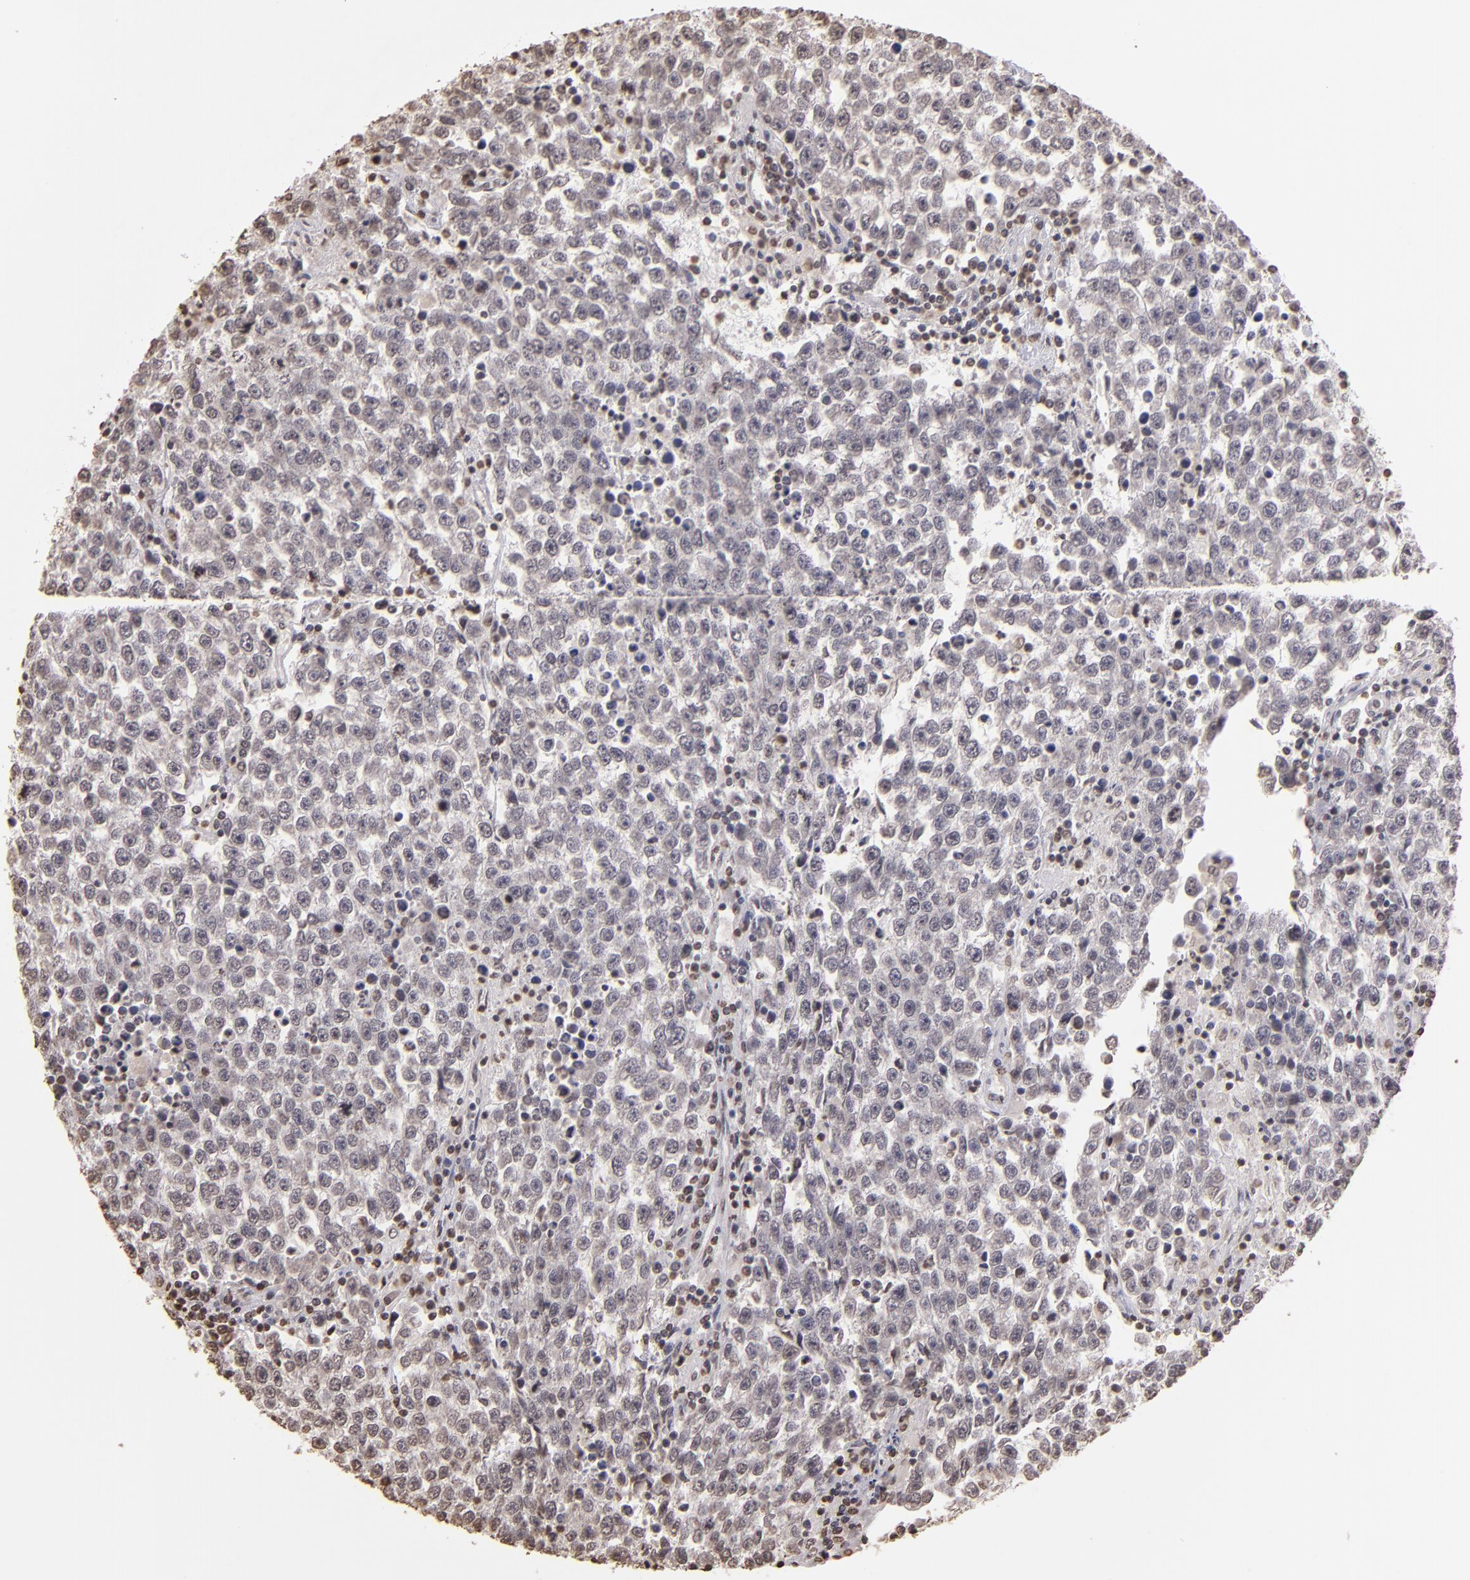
{"staining": {"intensity": "negative", "quantity": "none", "location": "none"}, "tissue": "testis cancer", "cell_type": "Tumor cells", "image_type": "cancer", "snomed": [{"axis": "morphology", "description": "Seminoma, NOS"}, {"axis": "topography", "description": "Testis"}], "caption": "Immunohistochemical staining of human testis cancer (seminoma) displays no significant staining in tumor cells.", "gene": "LBX1", "patient": {"sex": "male", "age": 36}}